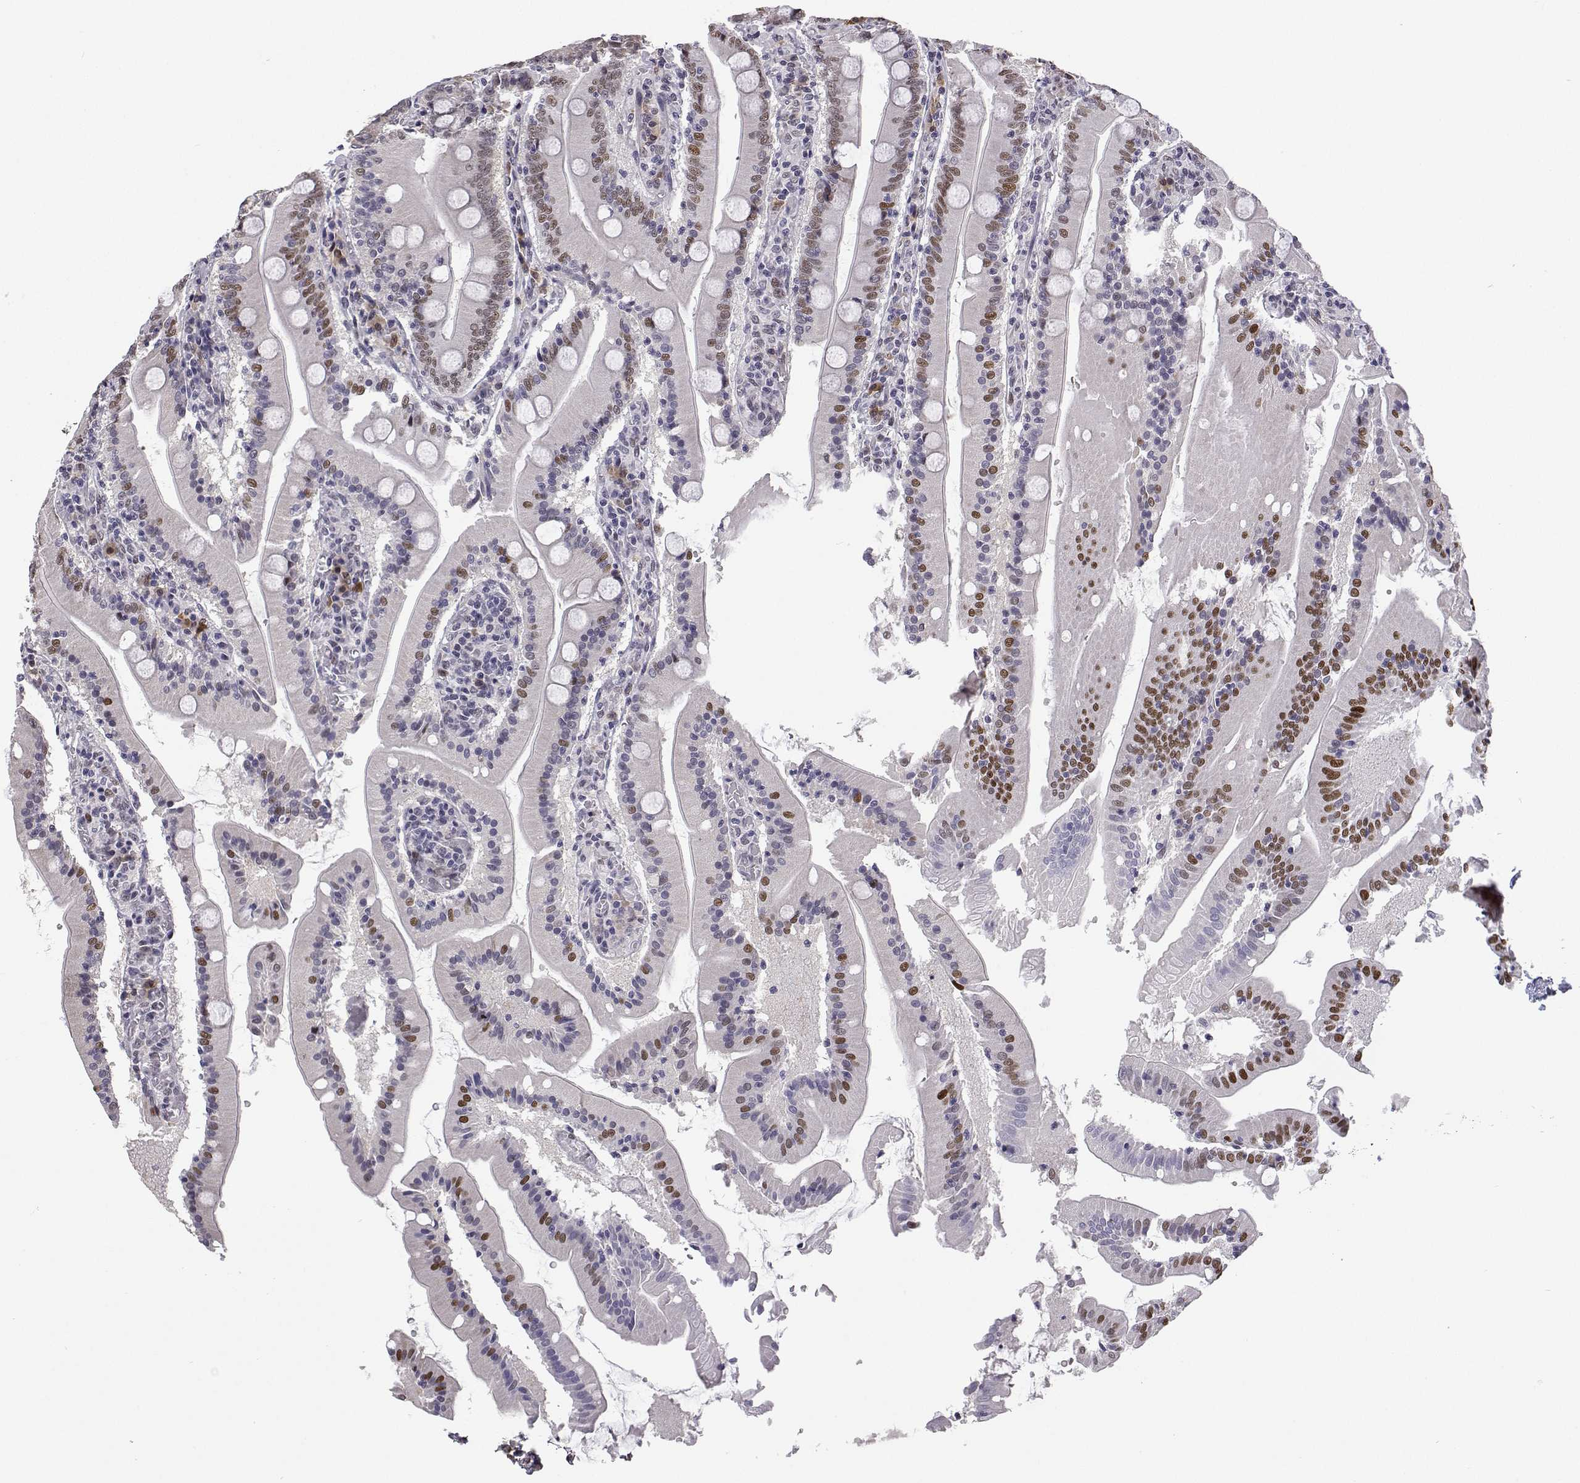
{"staining": {"intensity": "strong", "quantity": "25%-75%", "location": "nuclear"}, "tissue": "small intestine", "cell_type": "Glandular cells", "image_type": "normal", "snomed": [{"axis": "morphology", "description": "Normal tissue, NOS"}, {"axis": "topography", "description": "Small intestine"}], "caption": "A high amount of strong nuclear expression is present in approximately 25%-75% of glandular cells in normal small intestine.", "gene": "PHGDH", "patient": {"sex": "male", "age": 37}}